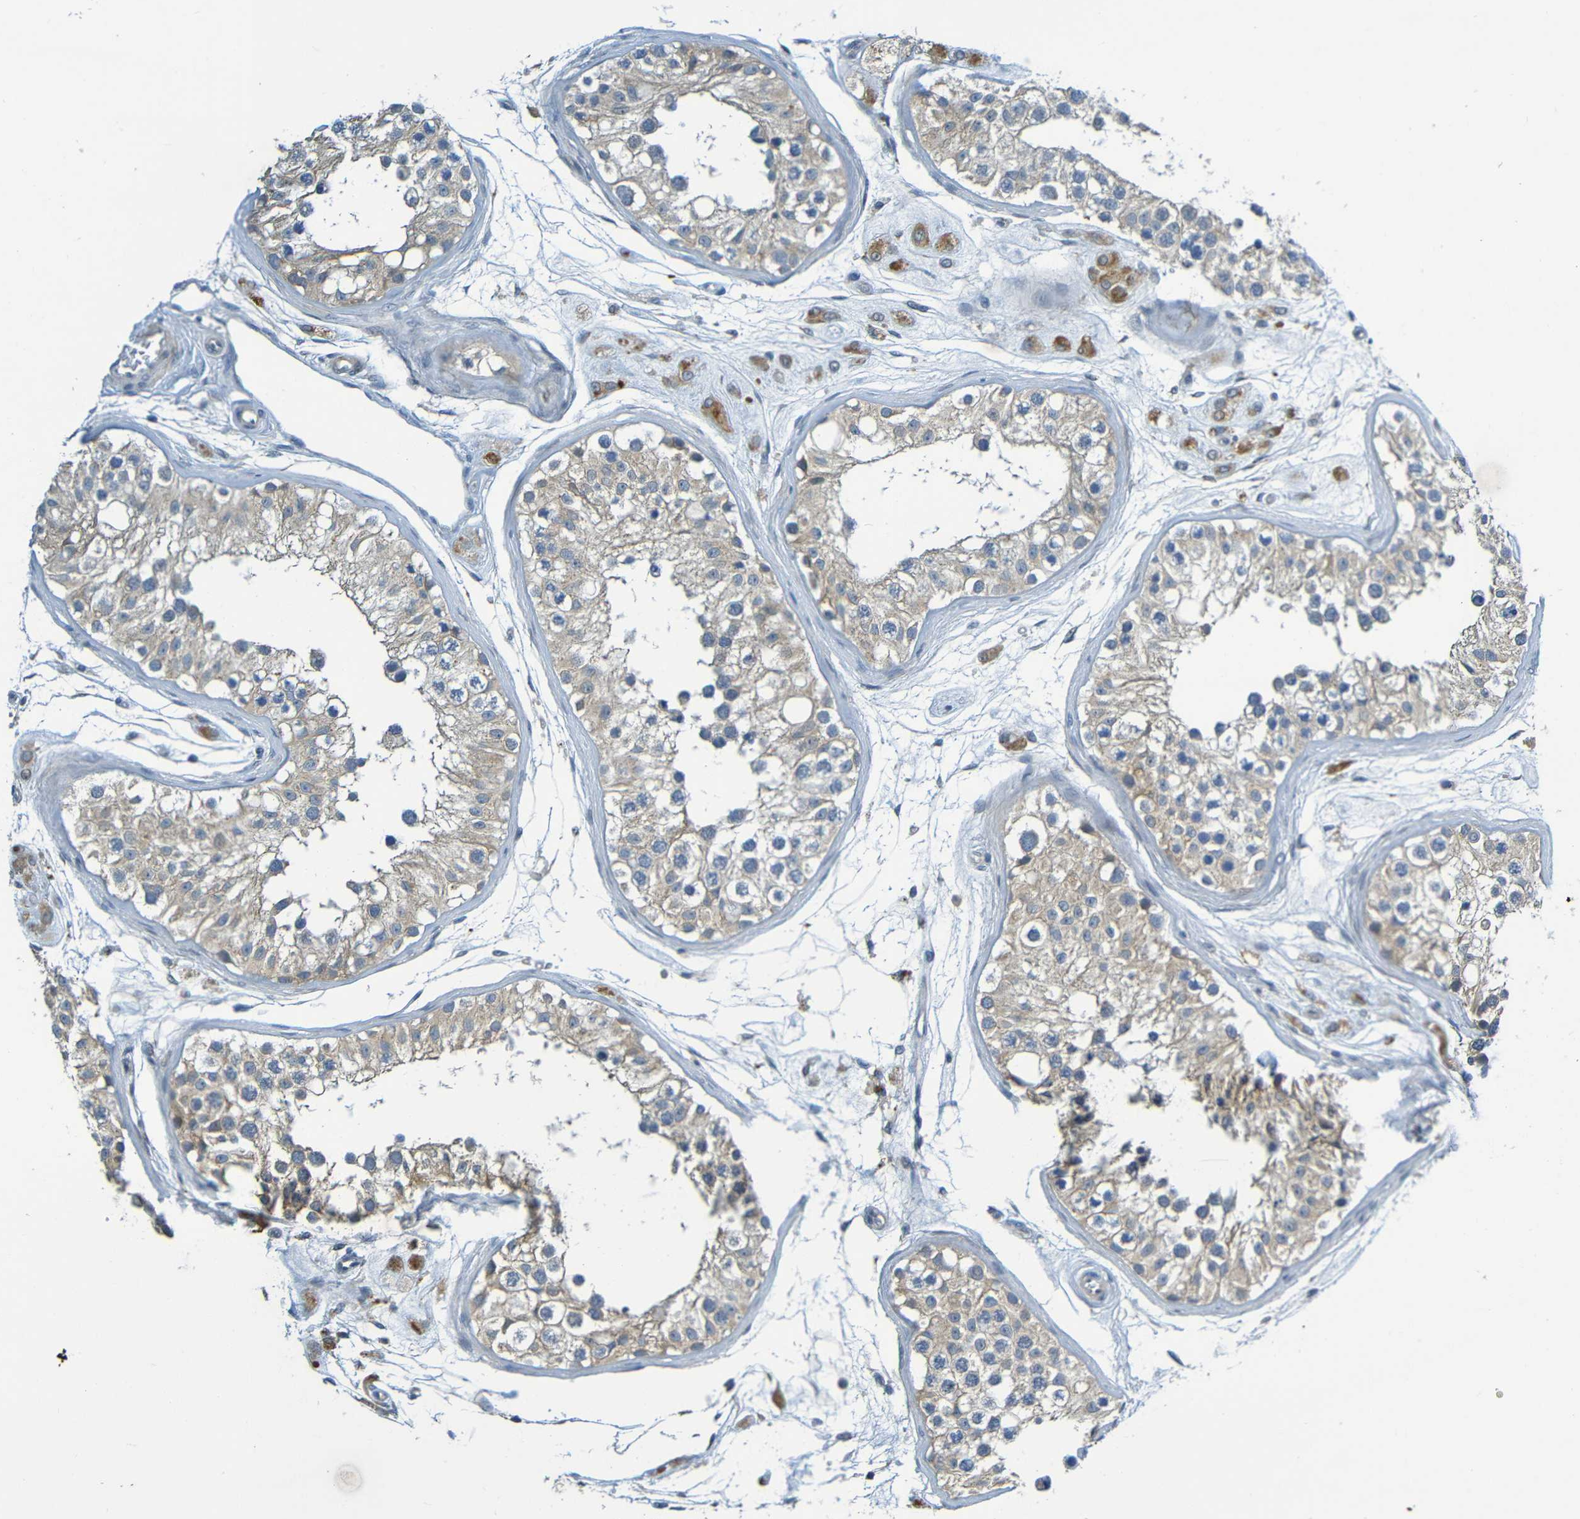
{"staining": {"intensity": "moderate", "quantity": ">75%", "location": "cytoplasmic/membranous"}, "tissue": "testis", "cell_type": "Cells in seminiferous ducts", "image_type": "normal", "snomed": [{"axis": "morphology", "description": "Normal tissue, NOS"}, {"axis": "morphology", "description": "Adenocarcinoma, metastatic, NOS"}, {"axis": "topography", "description": "Testis"}], "caption": "Human testis stained for a protein (brown) shows moderate cytoplasmic/membranous positive staining in approximately >75% of cells in seminiferous ducts.", "gene": "CYP4F2", "patient": {"sex": "male", "age": 26}}